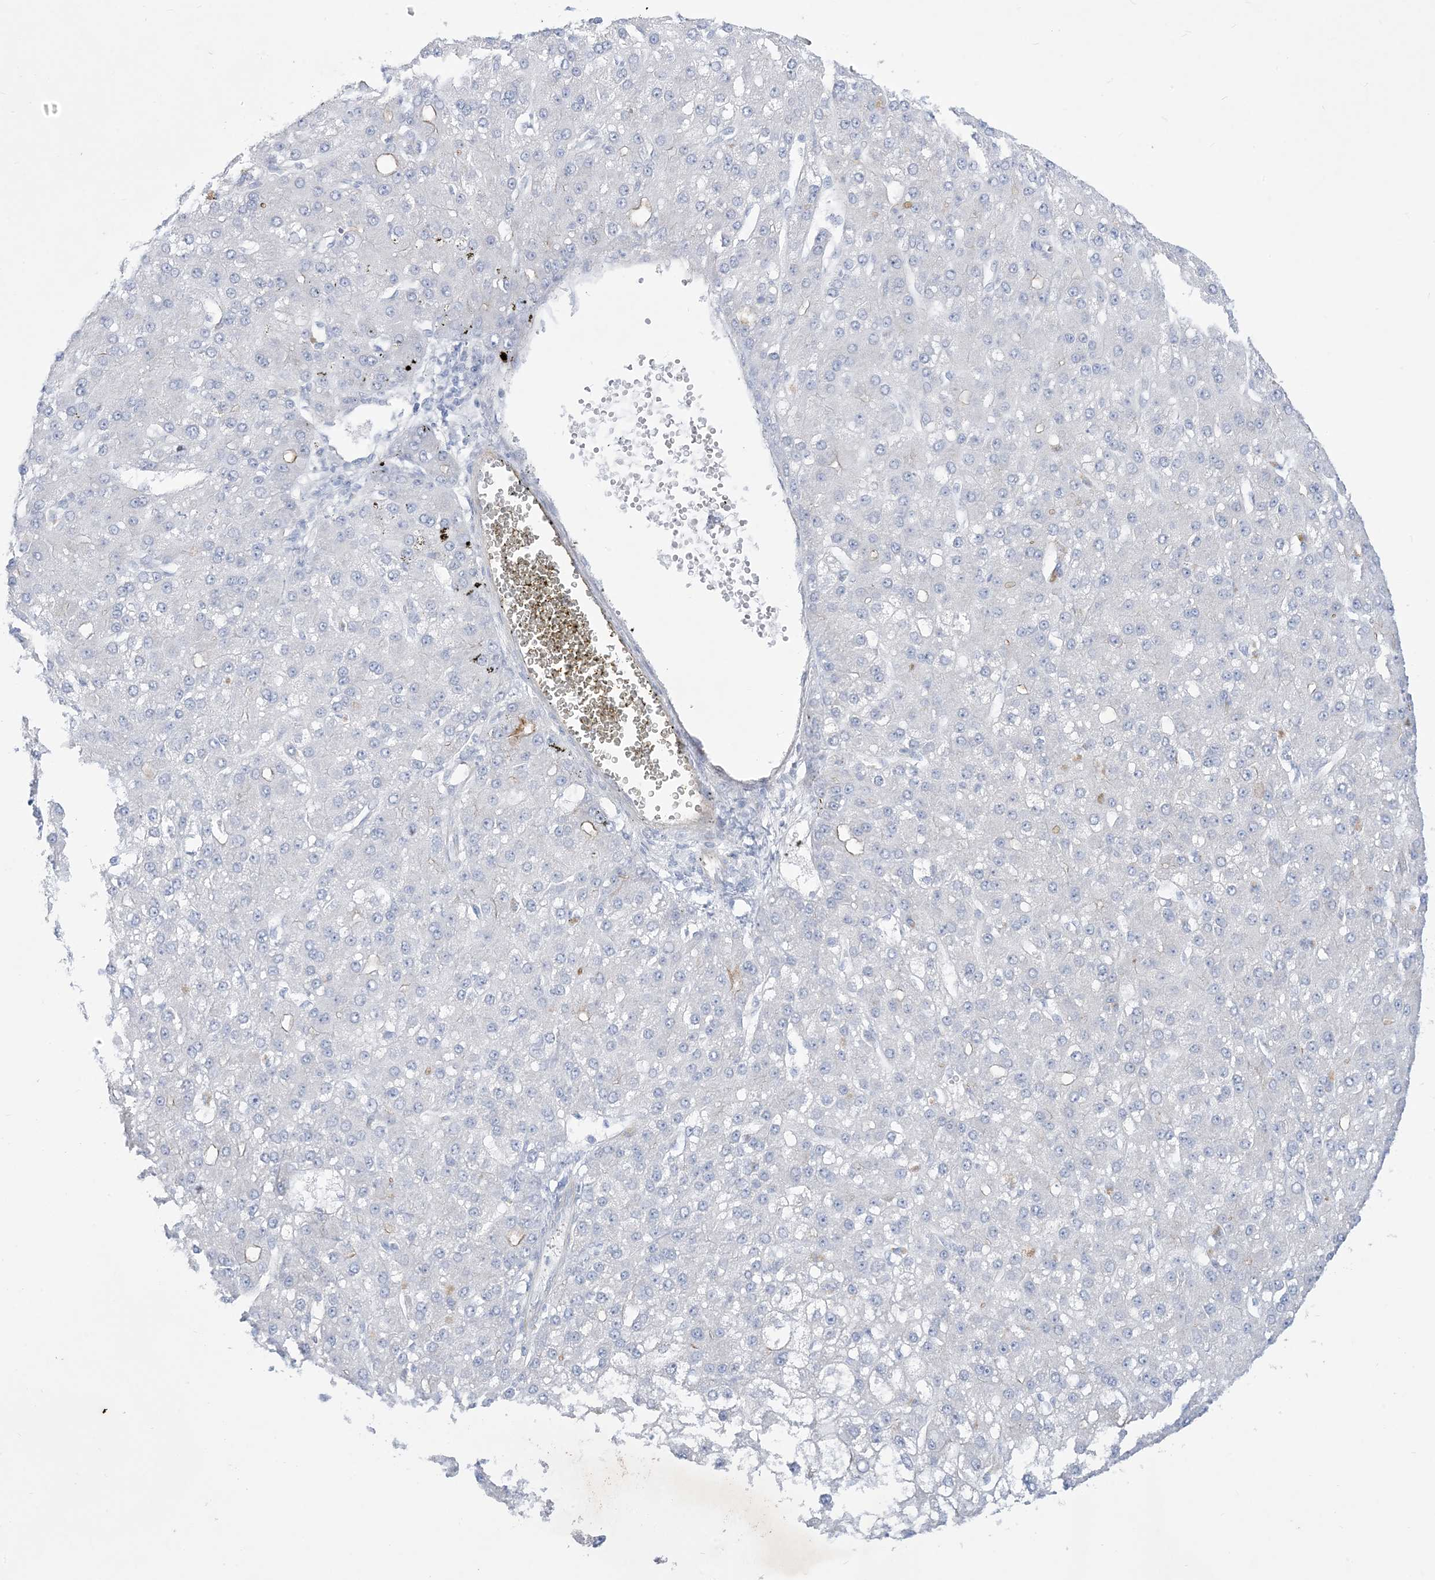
{"staining": {"intensity": "negative", "quantity": "none", "location": "none"}, "tissue": "liver cancer", "cell_type": "Tumor cells", "image_type": "cancer", "snomed": [{"axis": "morphology", "description": "Carcinoma, Hepatocellular, NOS"}, {"axis": "topography", "description": "Liver"}], "caption": "Protein analysis of liver cancer (hepatocellular carcinoma) exhibits no significant expression in tumor cells. Nuclei are stained in blue.", "gene": "B3GNT7", "patient": {"sex": "male", "age": 67}}